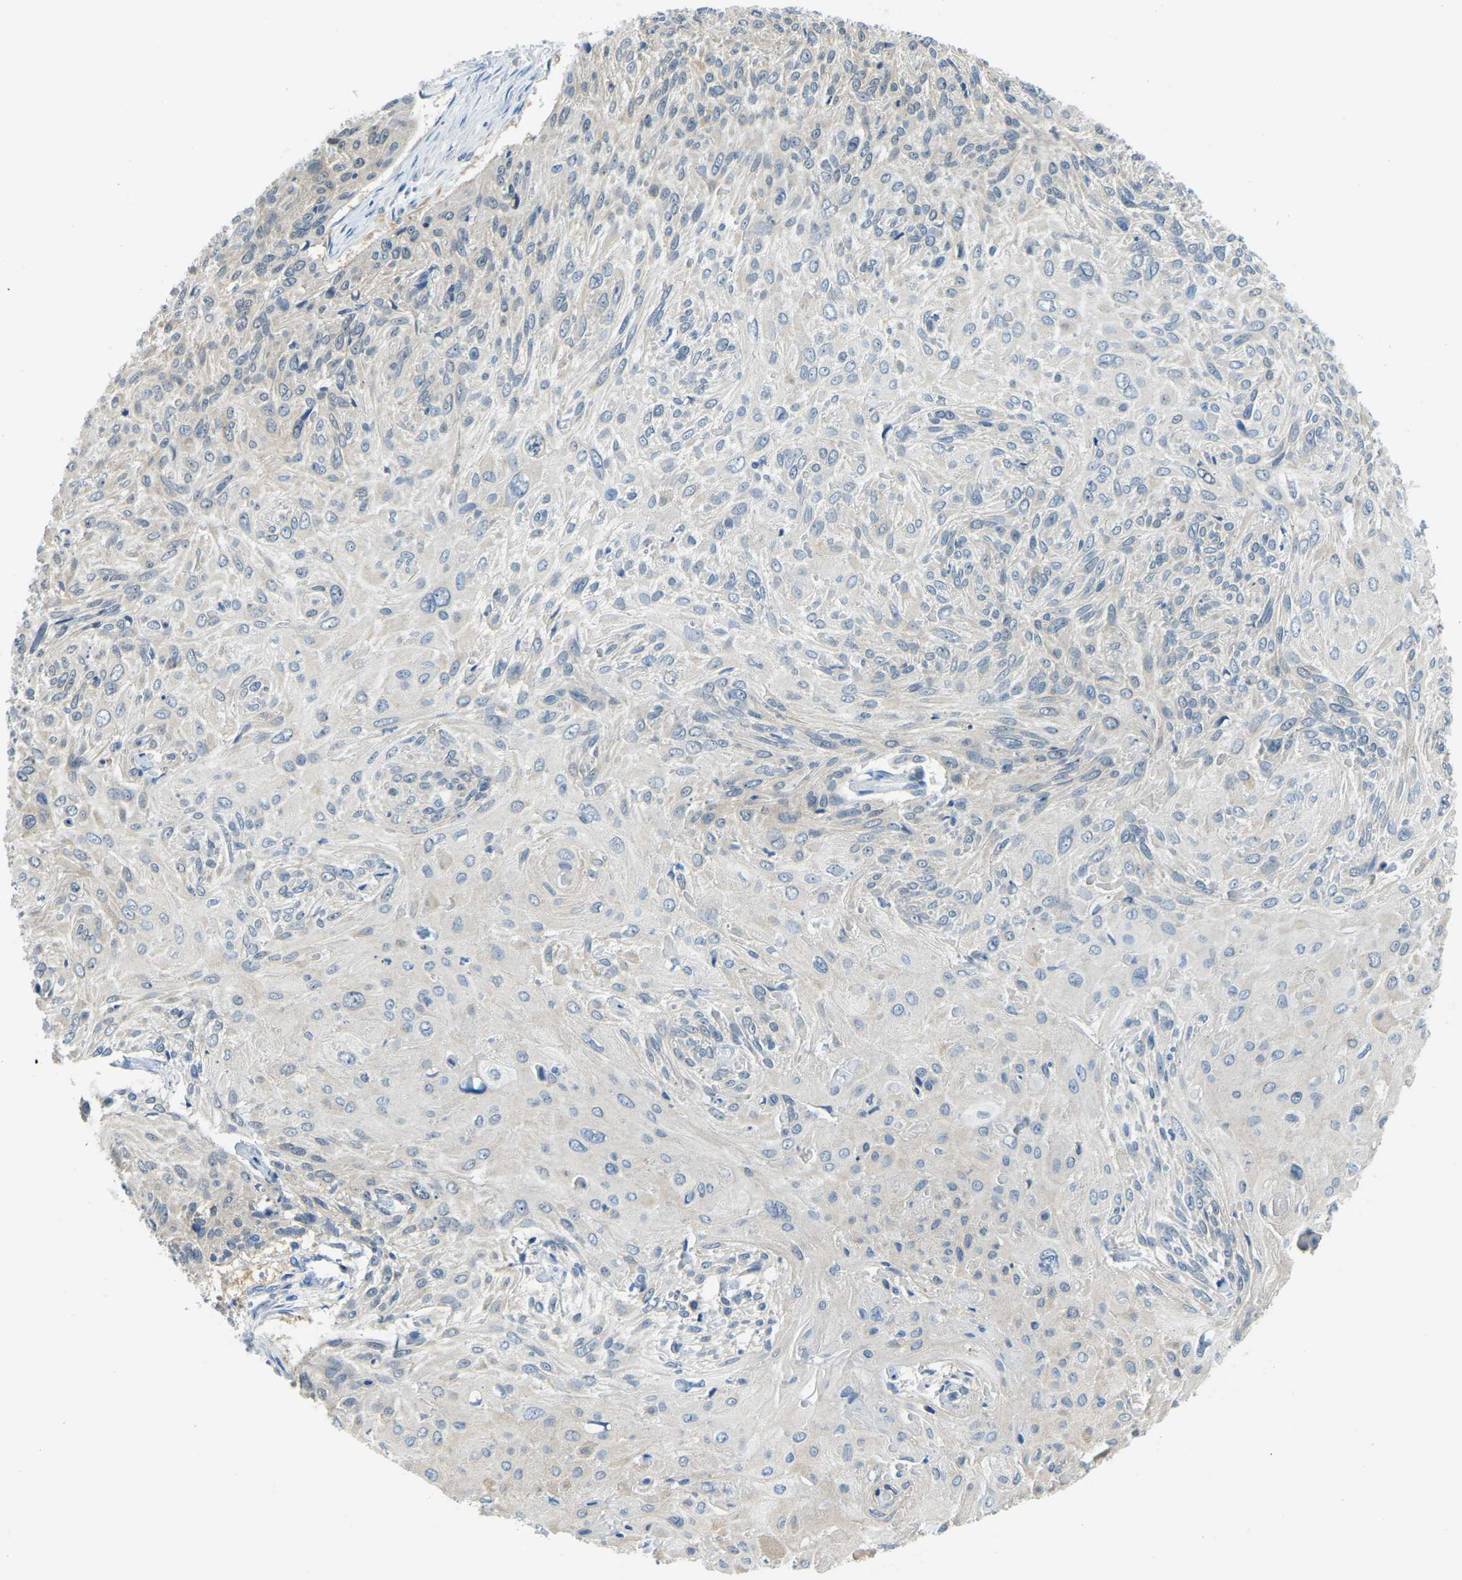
{"staining": {"intensity": "negative", "quantity": "none", "location": "none"}, "tissue": "cervical cancer", "cell_type": "Tumor cells", "image_type": "cancer", "snomed": [{"axis": "morphology", "description": "Squamous cell carcinoma, NOS"}, {"axis": "topography", "description": "Cervix"}], "caption": "This is an IHC image of cervical cancer. There is no expression in tumor cells.", "gene": "NME8", "patient": {"sex": "female", "age": 51}}